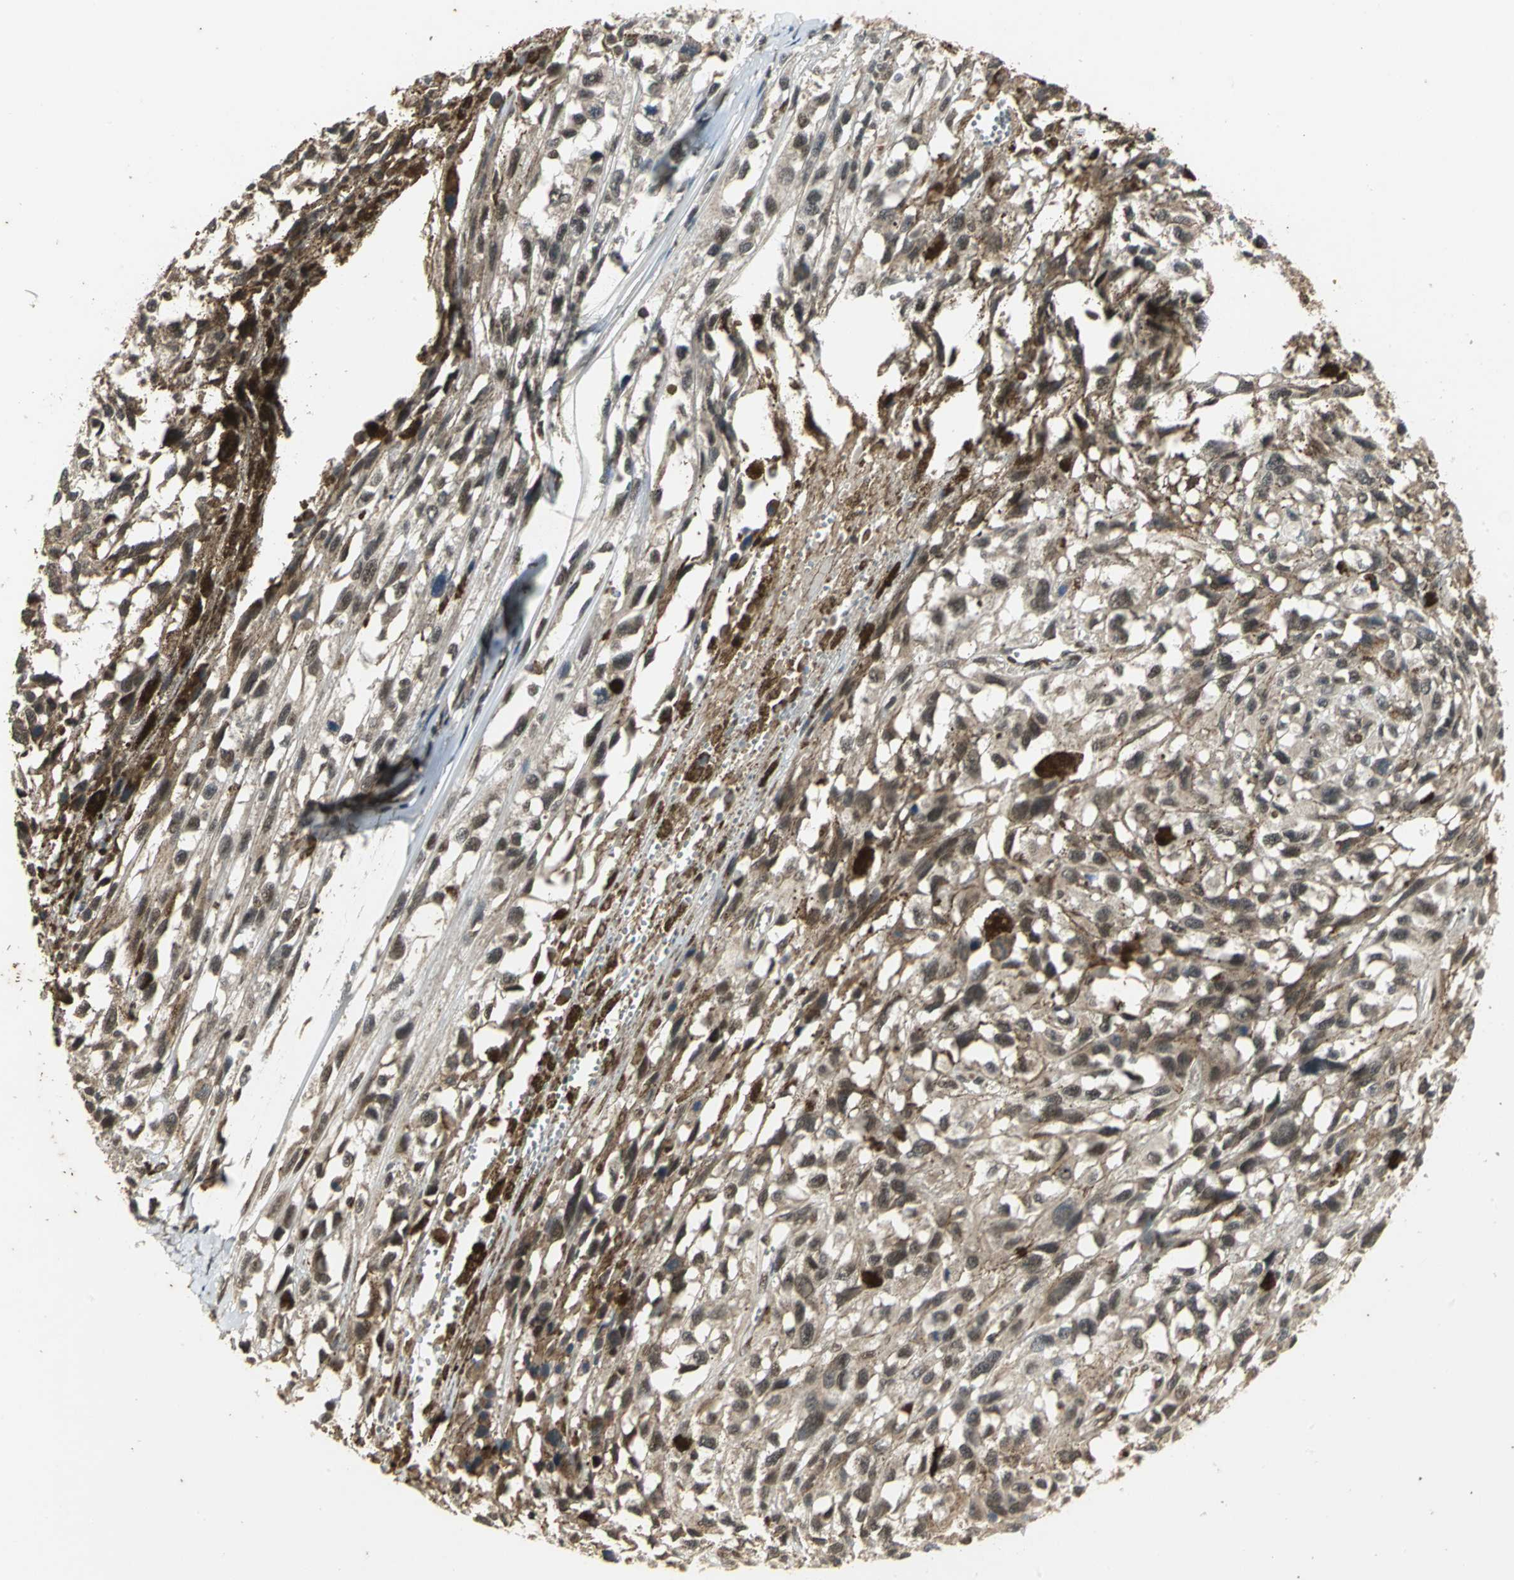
{"staining": {"intensity": "moderate", "quantity": "25%-75%", "location": "cytoplasmic/membranous"}, "tissue": "melanoma", "cell_type": "Tumor cells", "image_type": "cancer", "snomed": [{"axis": "morphology", "description": "Malignant melanoma, Metastatic site"}, {"axis": "topography", "description": "Lymph node"}], "caption": "This photomicrograph displays immunohistochemistry staining of human malignant melanoma (metastatic site), with medium moderate cytoplasmic/membranous expression in approximately 25%-75% of tumor cells.", "gene": "NOTCH3", "patient": {"sex": "male", "age": 59}}